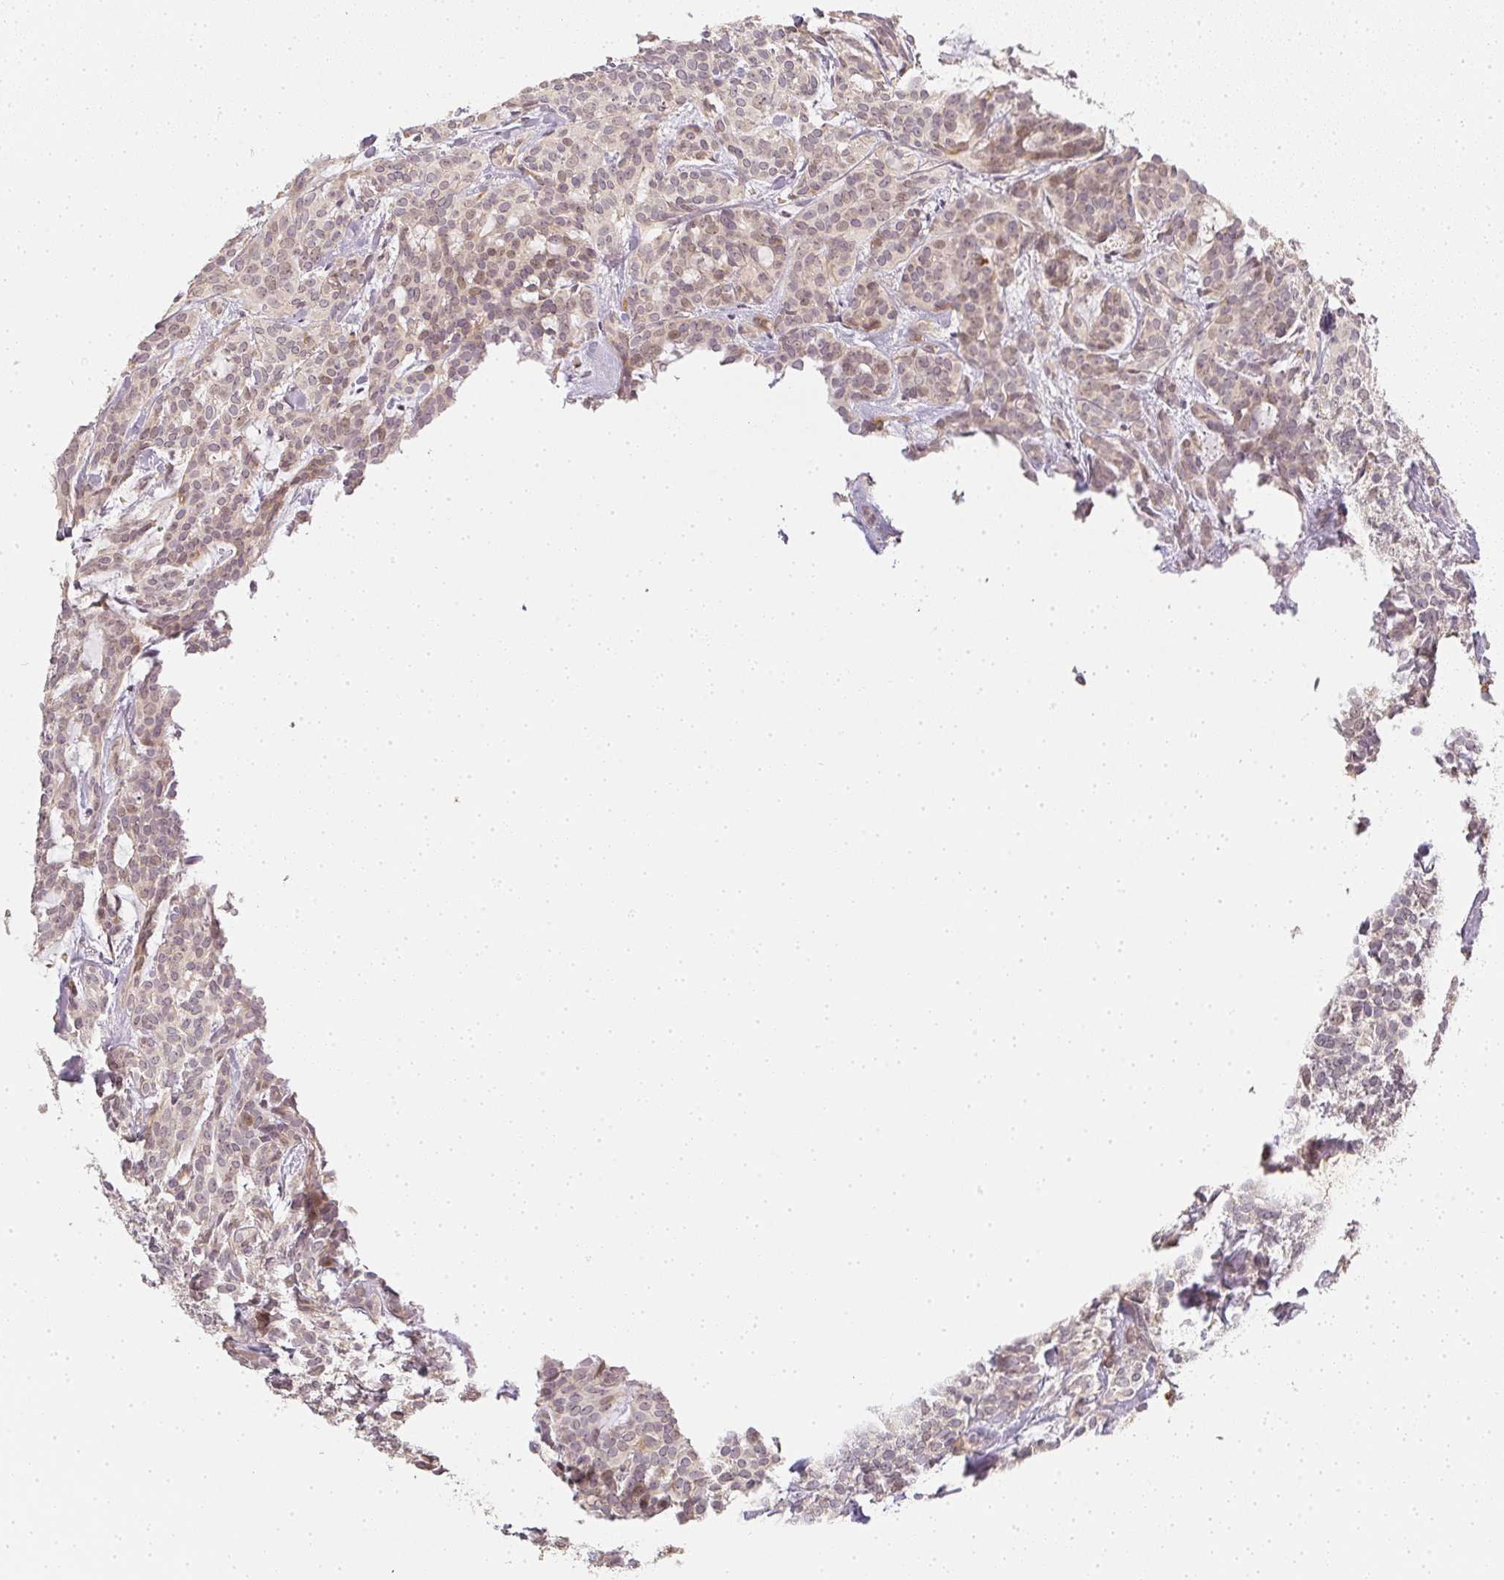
{"staining": {"intensity": "negative", "quantity": "none", "location": "none"}, "tissue": "head and neck cancer", "cell_type": "Tumor cells", "image_type": "cancer", "snomed": [{"axis": "morphology", "description": "Adenocarcinoma, NOS"}, {"axis": "topography", "description": "Head-Neck"}], "caption": "This is an immunohistochemistry histopathology image of head and neck cancer (adenocarcinoma). There is no staining in tumor cells.", "gene": "SERPINE1", "patient": {"sex": "female", "age": 57}}